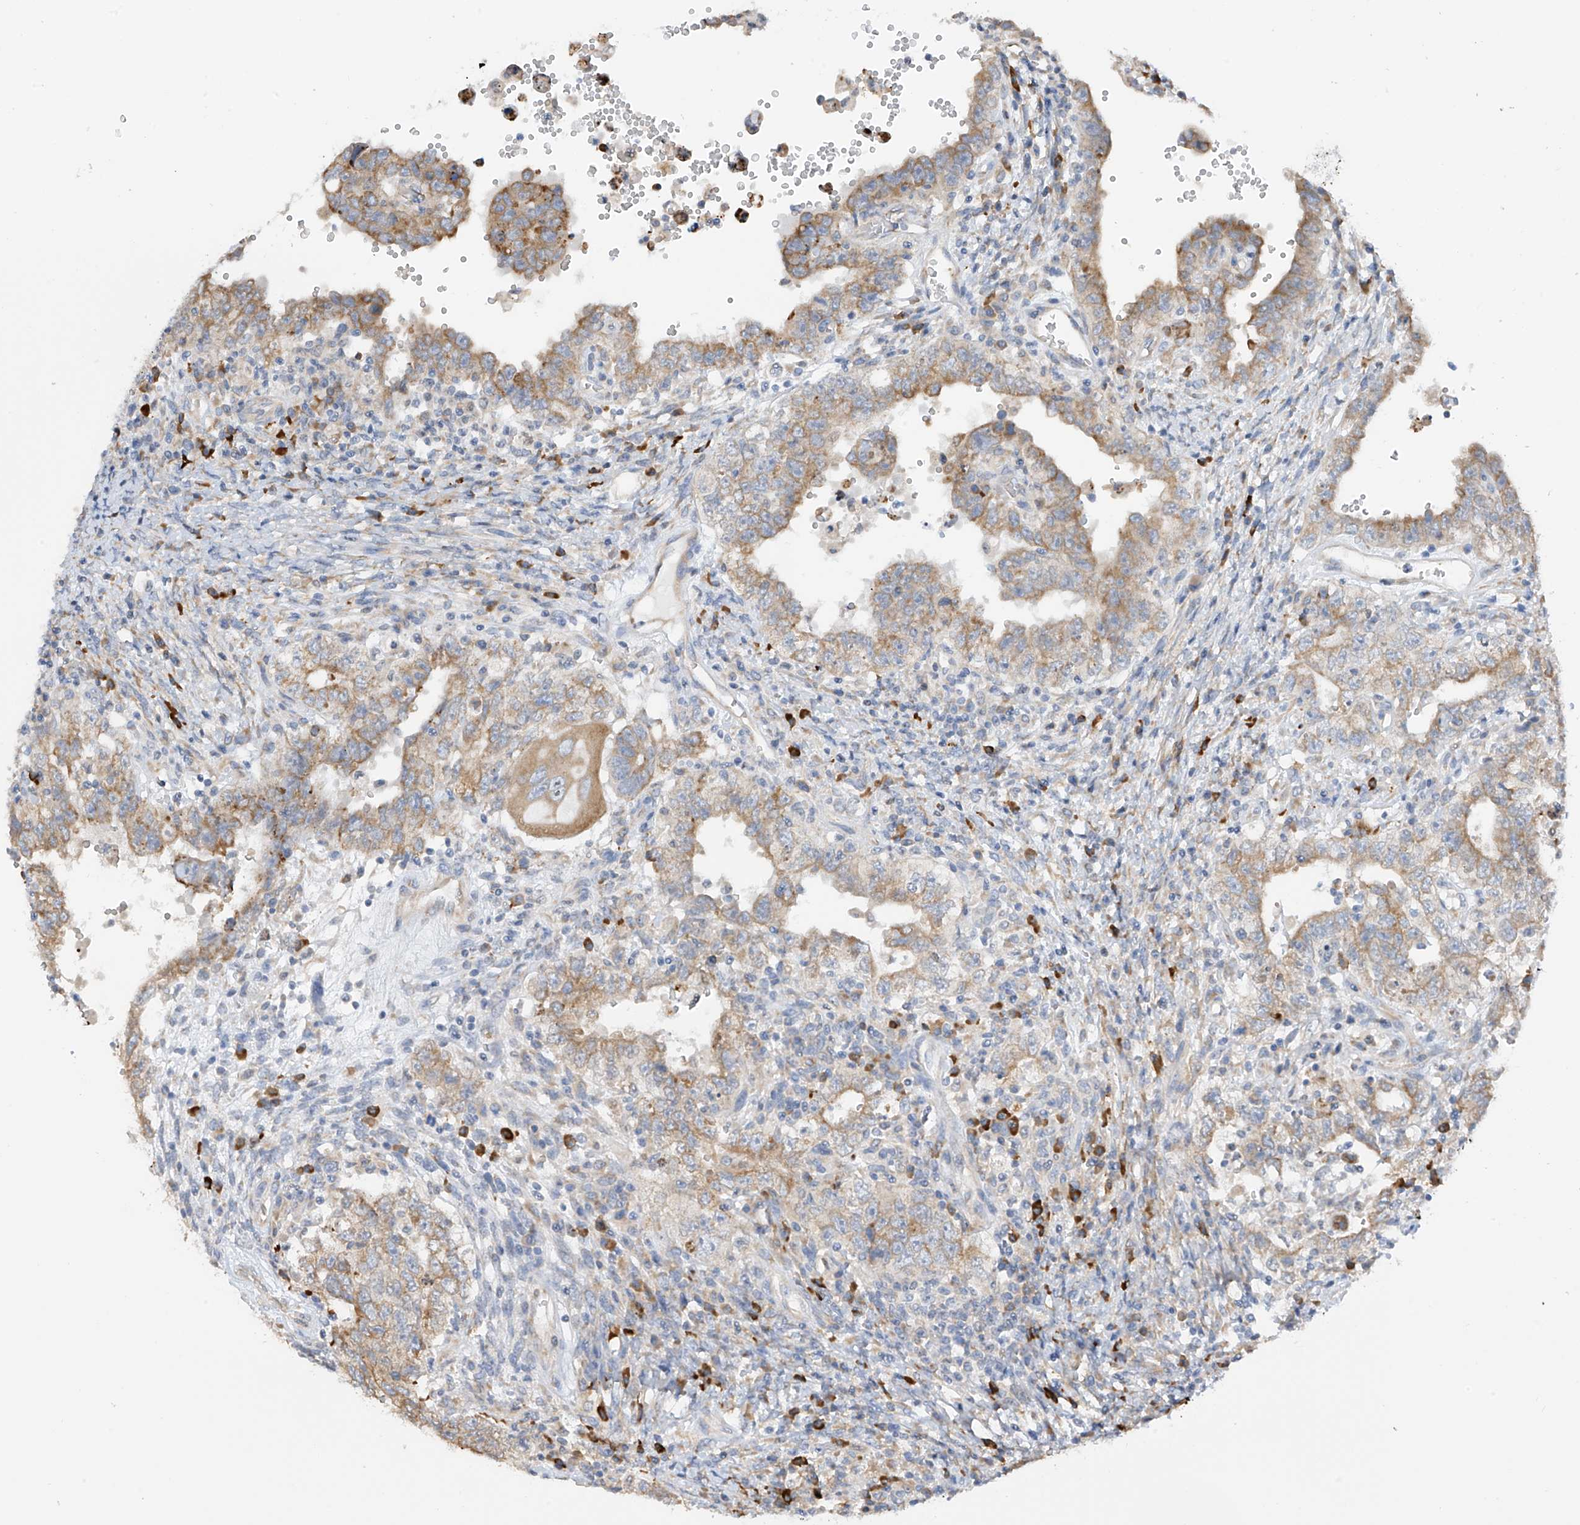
{"staining": {"intensity": "moderate", "quantity": "25%-75%", "location": "cytoplasmic/membranous"}, "tissue": "testis cancer", "cell_type": "Tumor cells", "image_type": "cancer", "snomed": [{"axis": "morphology", "description": "Carcinoma, Embryonal, NOS"}, {"axis": "topography", "description": "Testis"}], "caption": "Immunohistochemical staining of human testis embryonal carcinoma shows medium levels of moderate cytoplasmic/membranous expression in approximately 25%-75% of tumor cells.", "gene": "REC8", "patient": {"sex": "male", "age": 26}}